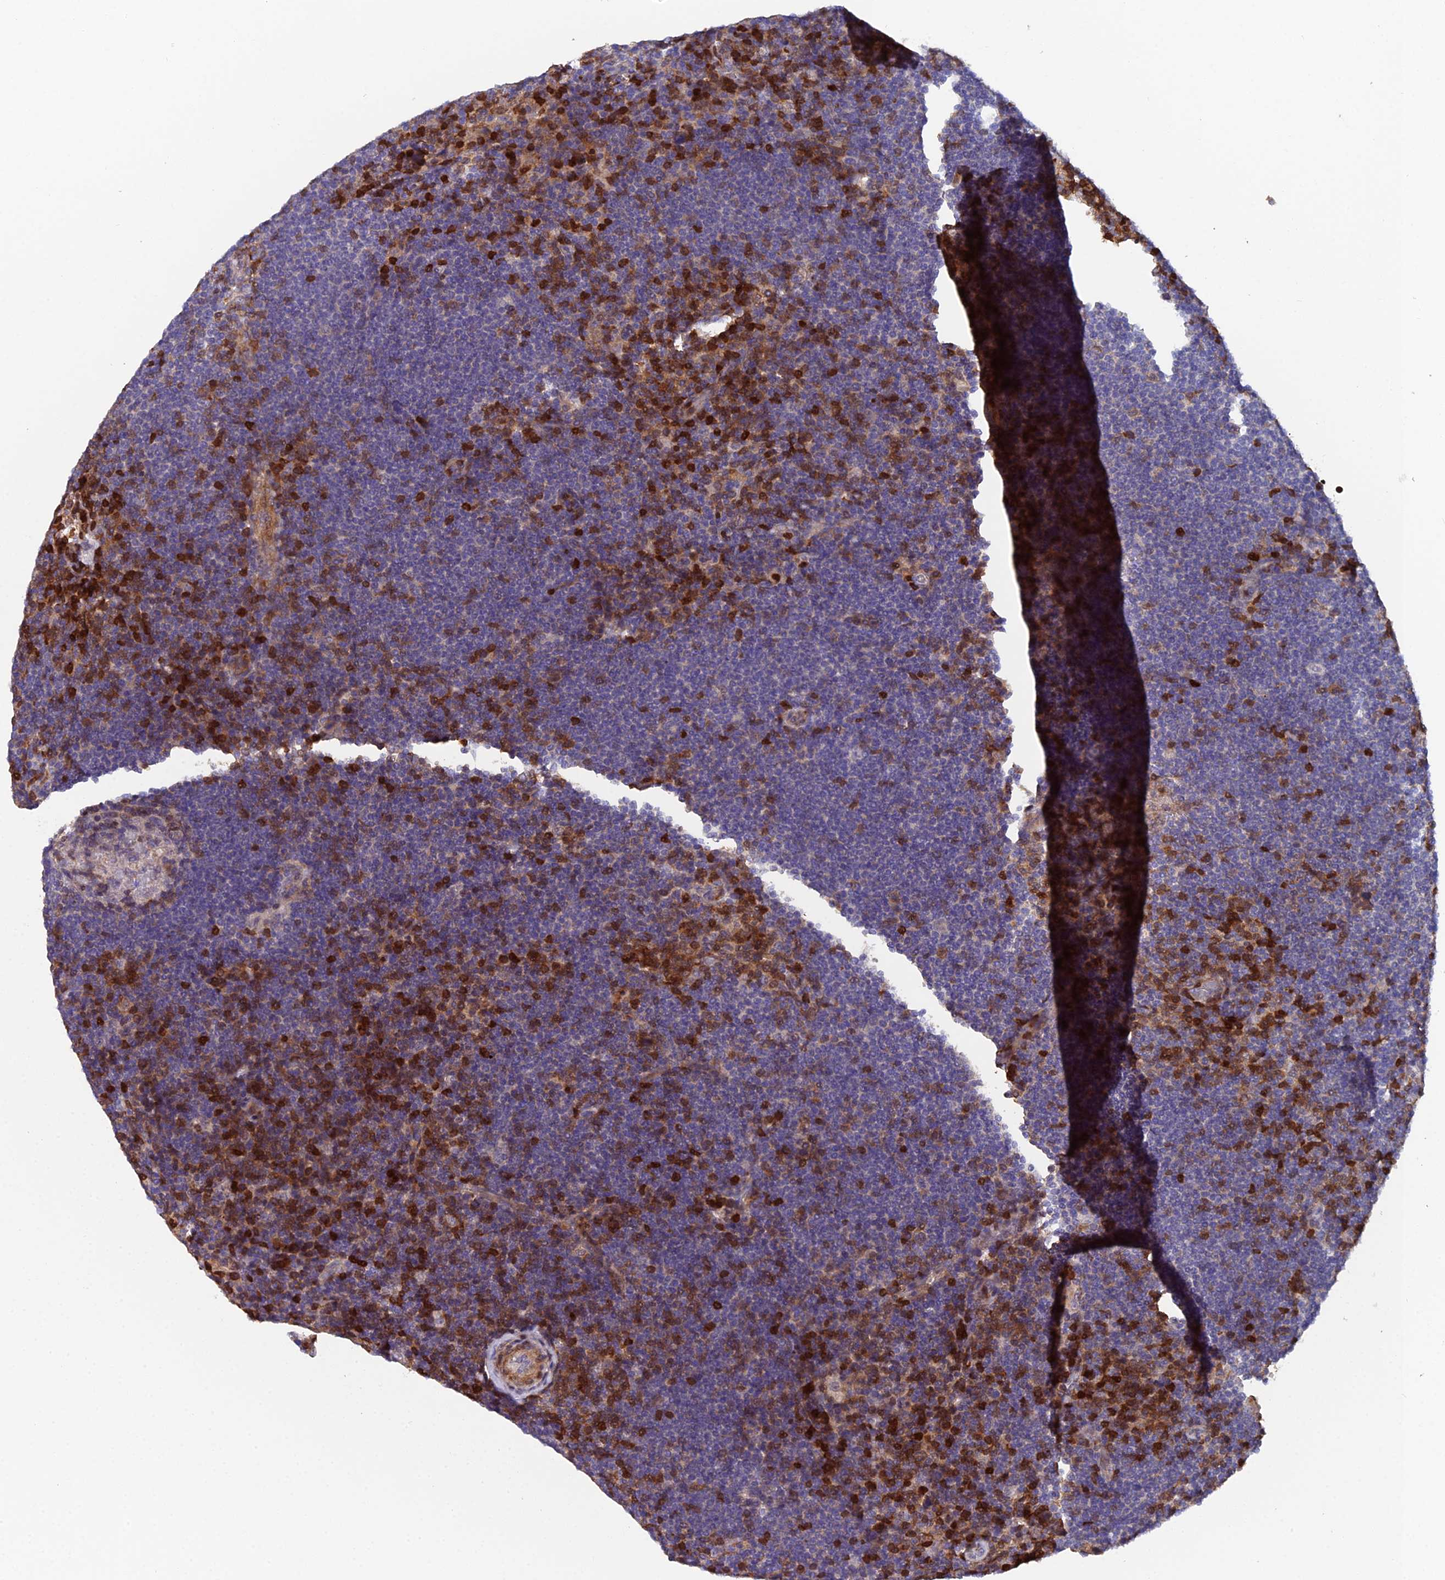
{"staining": {"intensity": "negative", "quantity": "none", "location": "none"}, "tissue": "lymphoma", "cell_type": "Tumor cells", "image_type": "cancer", "snomed": [{"axis": "morphology", "description": "Hodgkin's disease, NOS"}, {"axis": "topography", "description": "Lymph node"}], "caption": "A micrograph of human Hodgkin's disease is negative for staining in tumor cells. Nuclei are stained in blue.", "gene": "GALK2", "patient": {"sex": "female", "age": 57}}